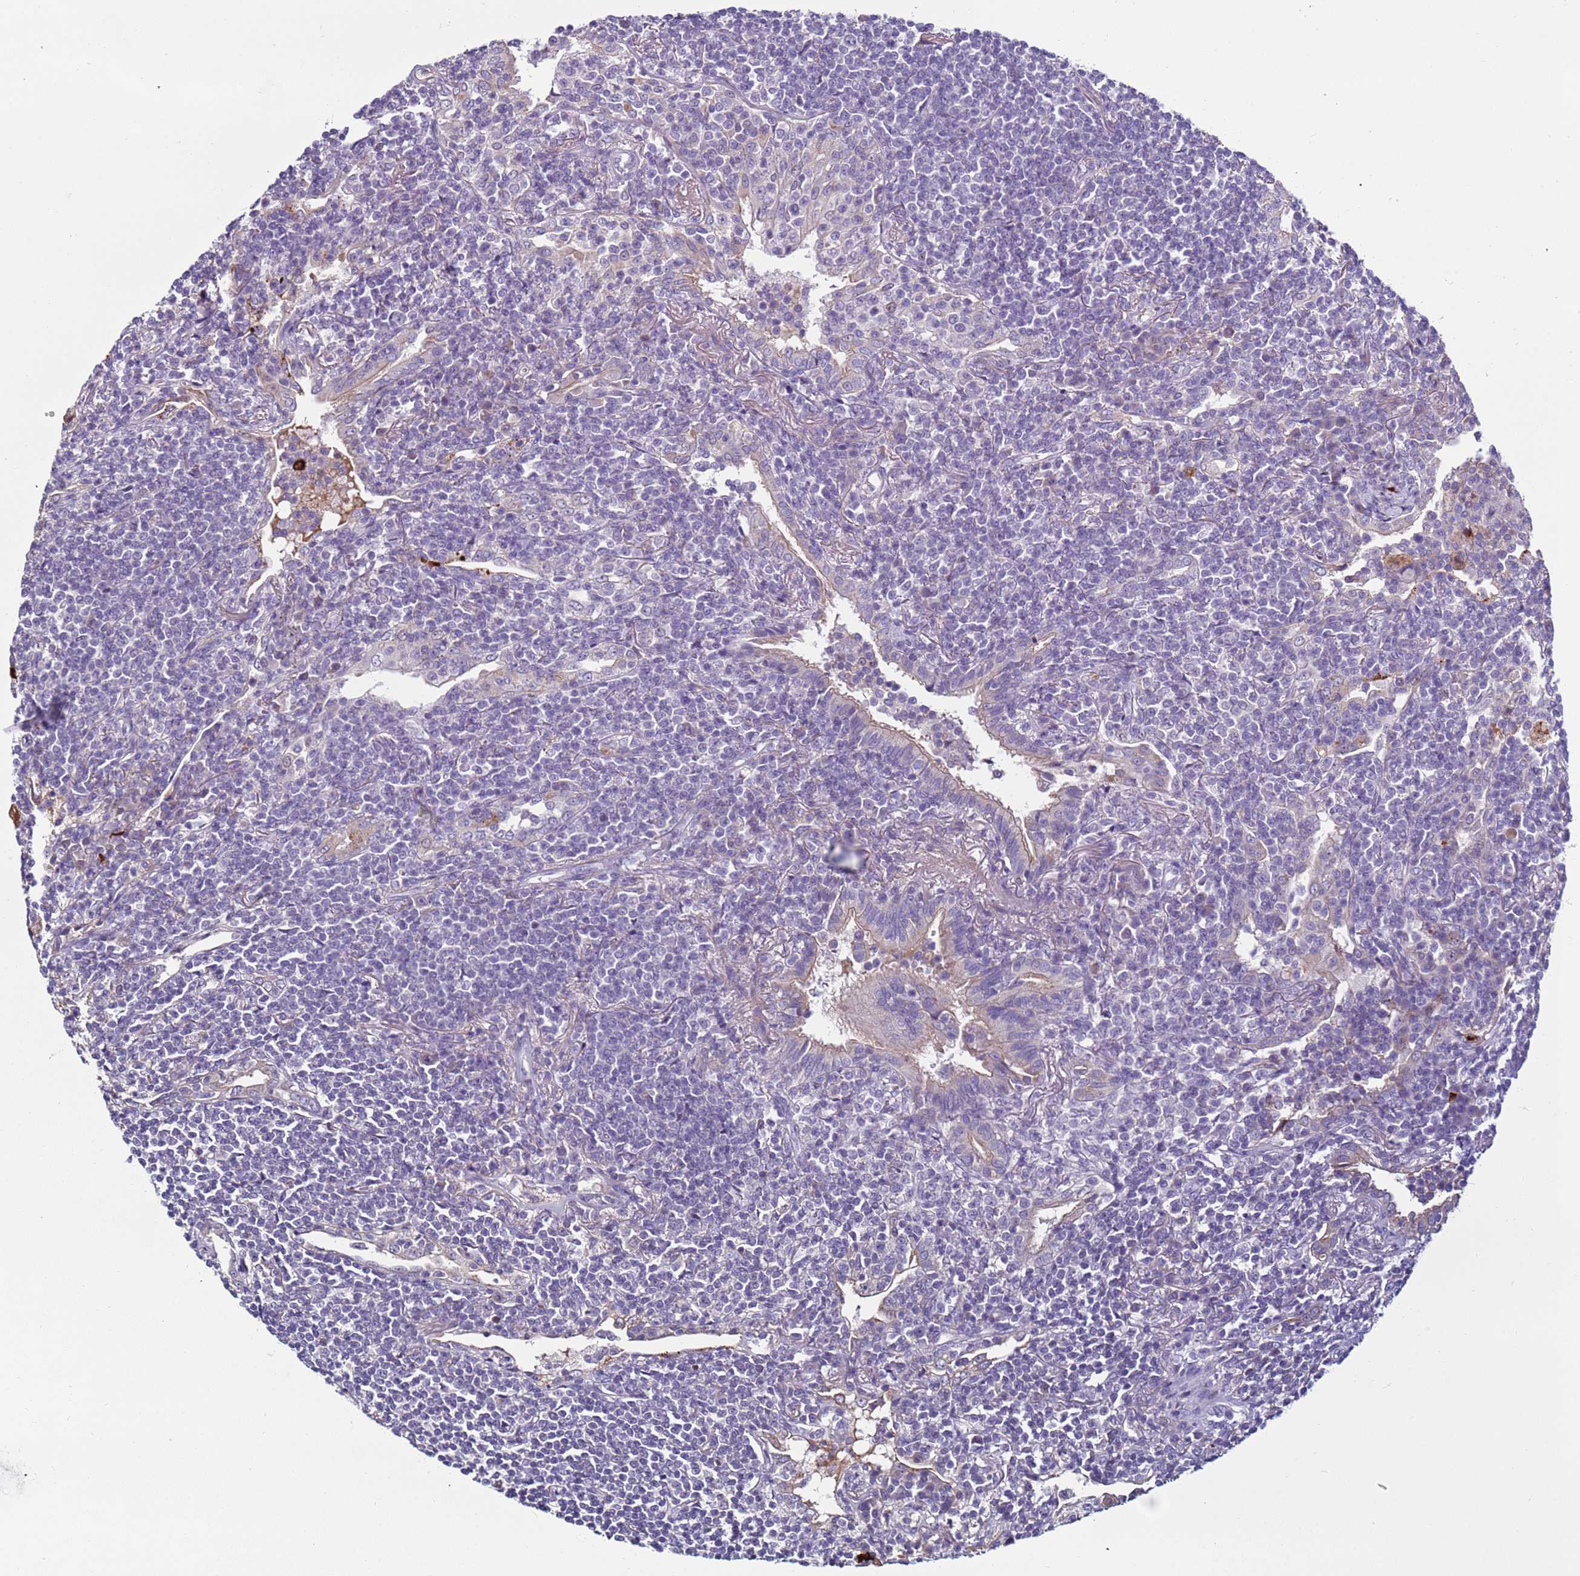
{"staining": {"intensity": "negative", "quantity": "none", "location": "none"}, "tissue": "lymphoma", "cell_type": "Tumor cells", "image_type": "cancer", "snomed": [{"axis": "morphology", "description": "Malignant lymphoma, non-Hodgkin's type, Low grade"}, {"axis": "topography", "description": "Lung"}], "caption": "Human malignant lymphoma, non-Hodgkin's type (low-grade) stained for a protein using immunohistochemistry shows no positivity in tumor cells.", "gene": "TRIM51", "patient": {"sex": "female", "age": 71}}